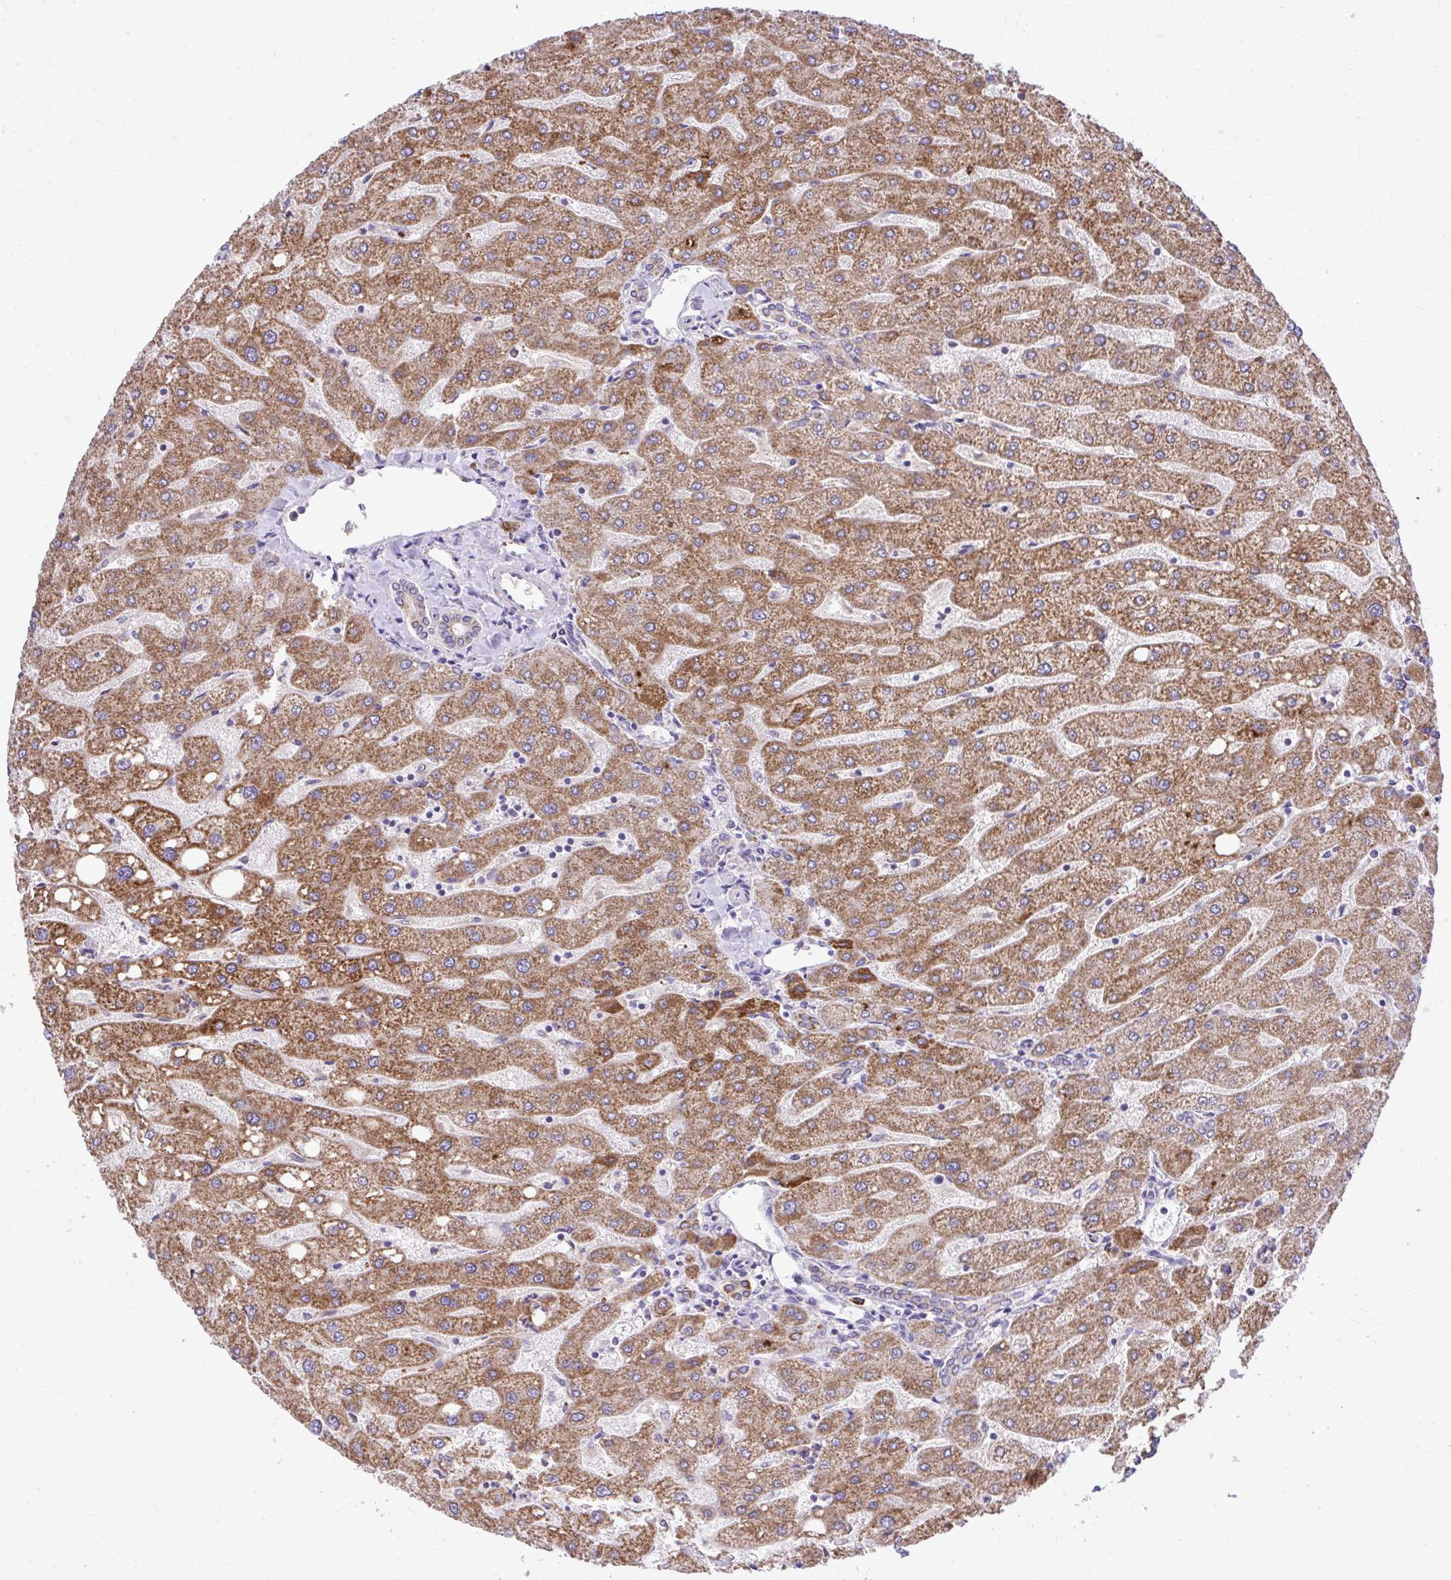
{"staining": {"intensity": "weak", "quantity": "25%-75%", "location": "cytoplasmic/membranous"}, "tissue": "liver", "cell_type": "Cholangiocytes", "image_type": "normal", "snomed": [{"axis": "morphology", "description": "Normal tissue, NOS"}, {"axis": "topography", "description": "Liver"}], "caption": "Protein positivity by immunohistochemistry (IHC) demonstrates weak cytoplasmic/membranous staining in approximately 25%-75% of cholangiocytes in unremarkable liver.", "gene": "MPC2", "patient": {"sex": "male", "age": 67}}